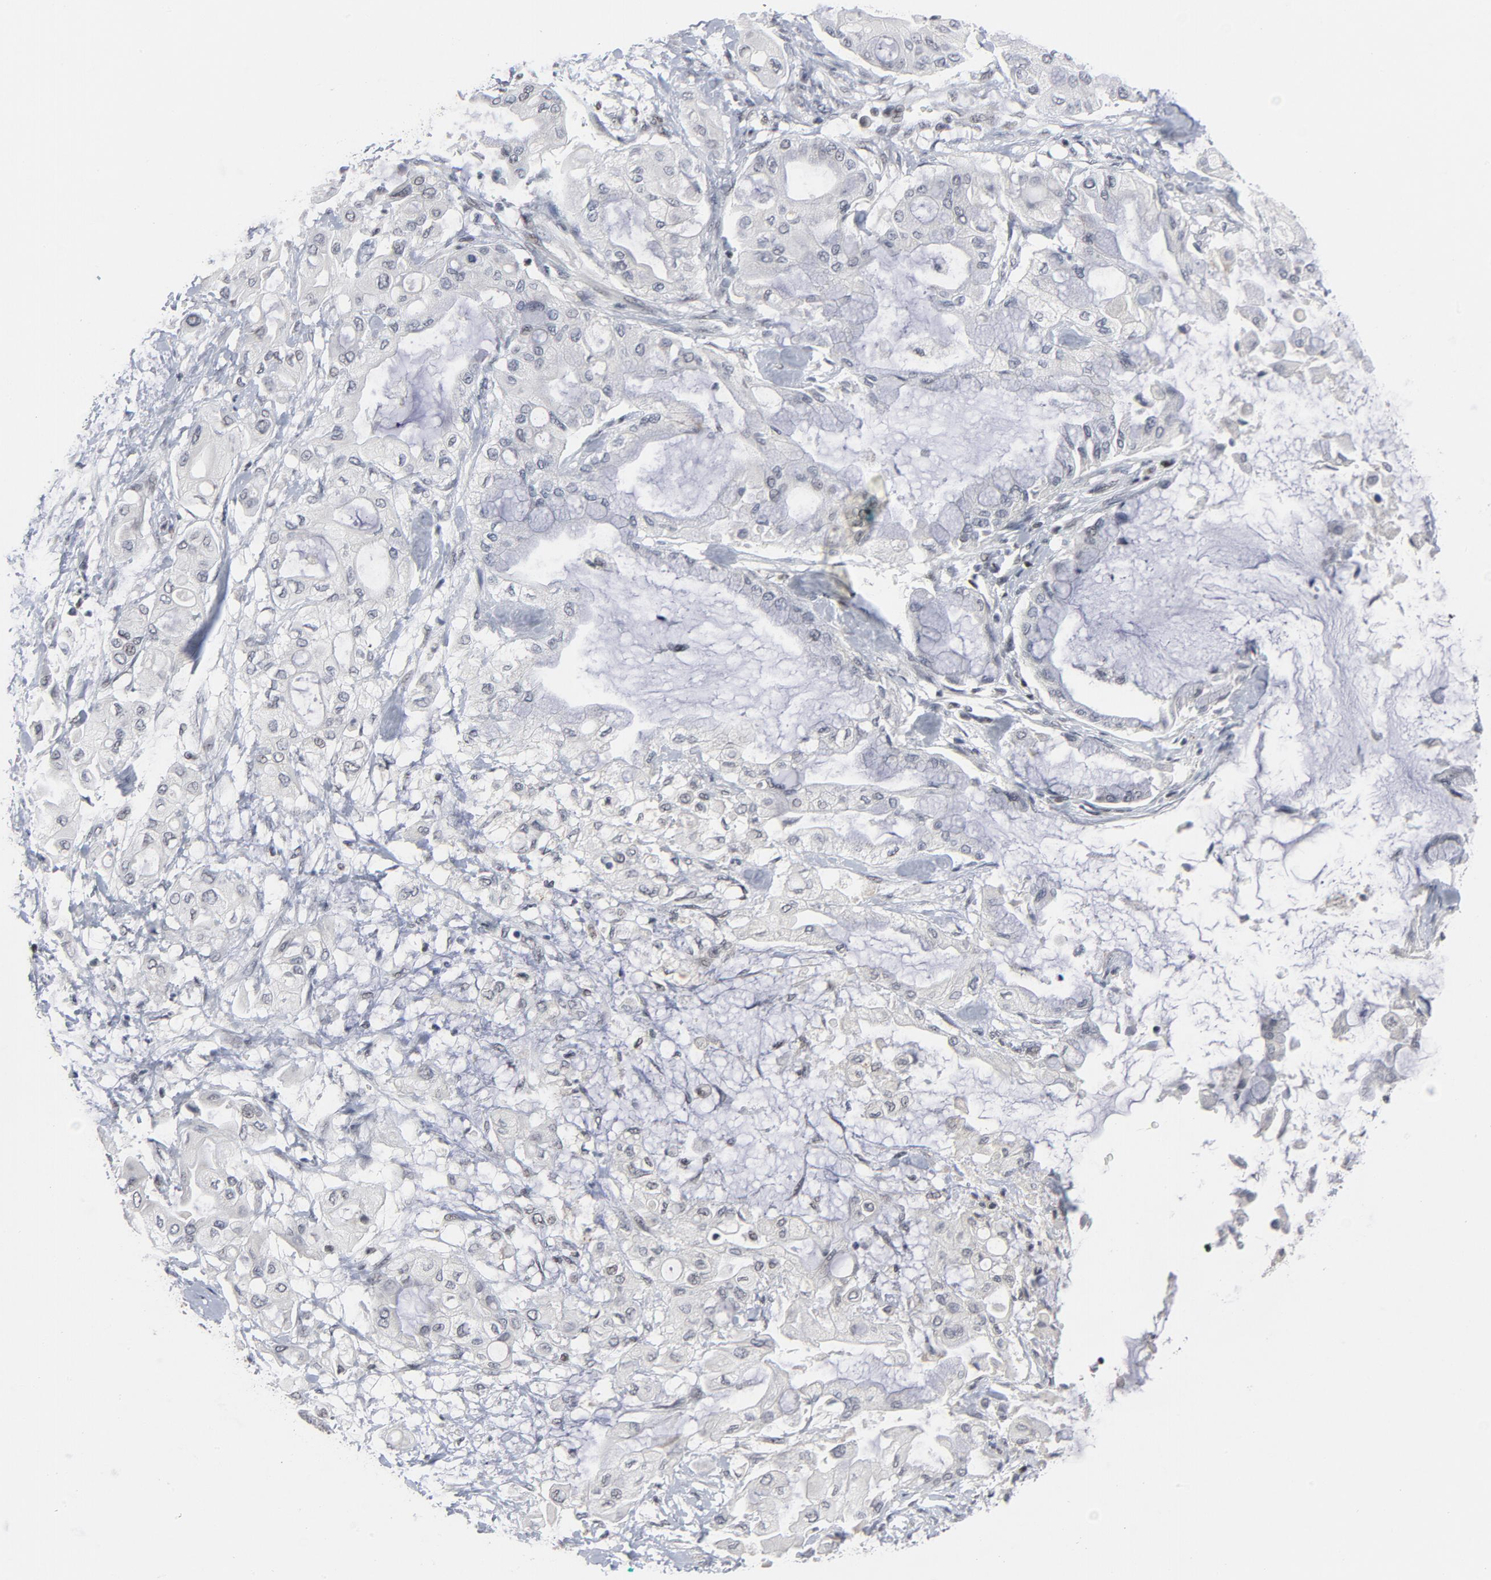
{"staining": {"intensity": "negative", "quantity": "none", "location": "none"}, "tissue": "pancreatic cancer", "cell_type": "Tumor cells", "image_type": "cancer", "snomed": [{"axis": "morphology", "description": "Adenocarcinoma, NOS"}, {"axis": "morphology", "description": "Adenocarcinoma, metastatic, NOS"}, {"axis": "topography", "description": "Lymph node"}, {"axis": "topography", "description": "Pancreas"}, {"axis": "topography", "description": "Duodenum"}], "caption": "High magnification brightfield microscopy of pancreatic cancer (adenocarcinoma) stained with DAB (brown) and counterstained with hematoxylin (blue): tumor cells show no significant staining. The staining is performed using DAB (3,3'-diaminobenzidine) brown chromogen with nuclei counter-stained in using hematoxylin.", "gene": "GABPA", "patient": {"sex": "female", "age": 64}}